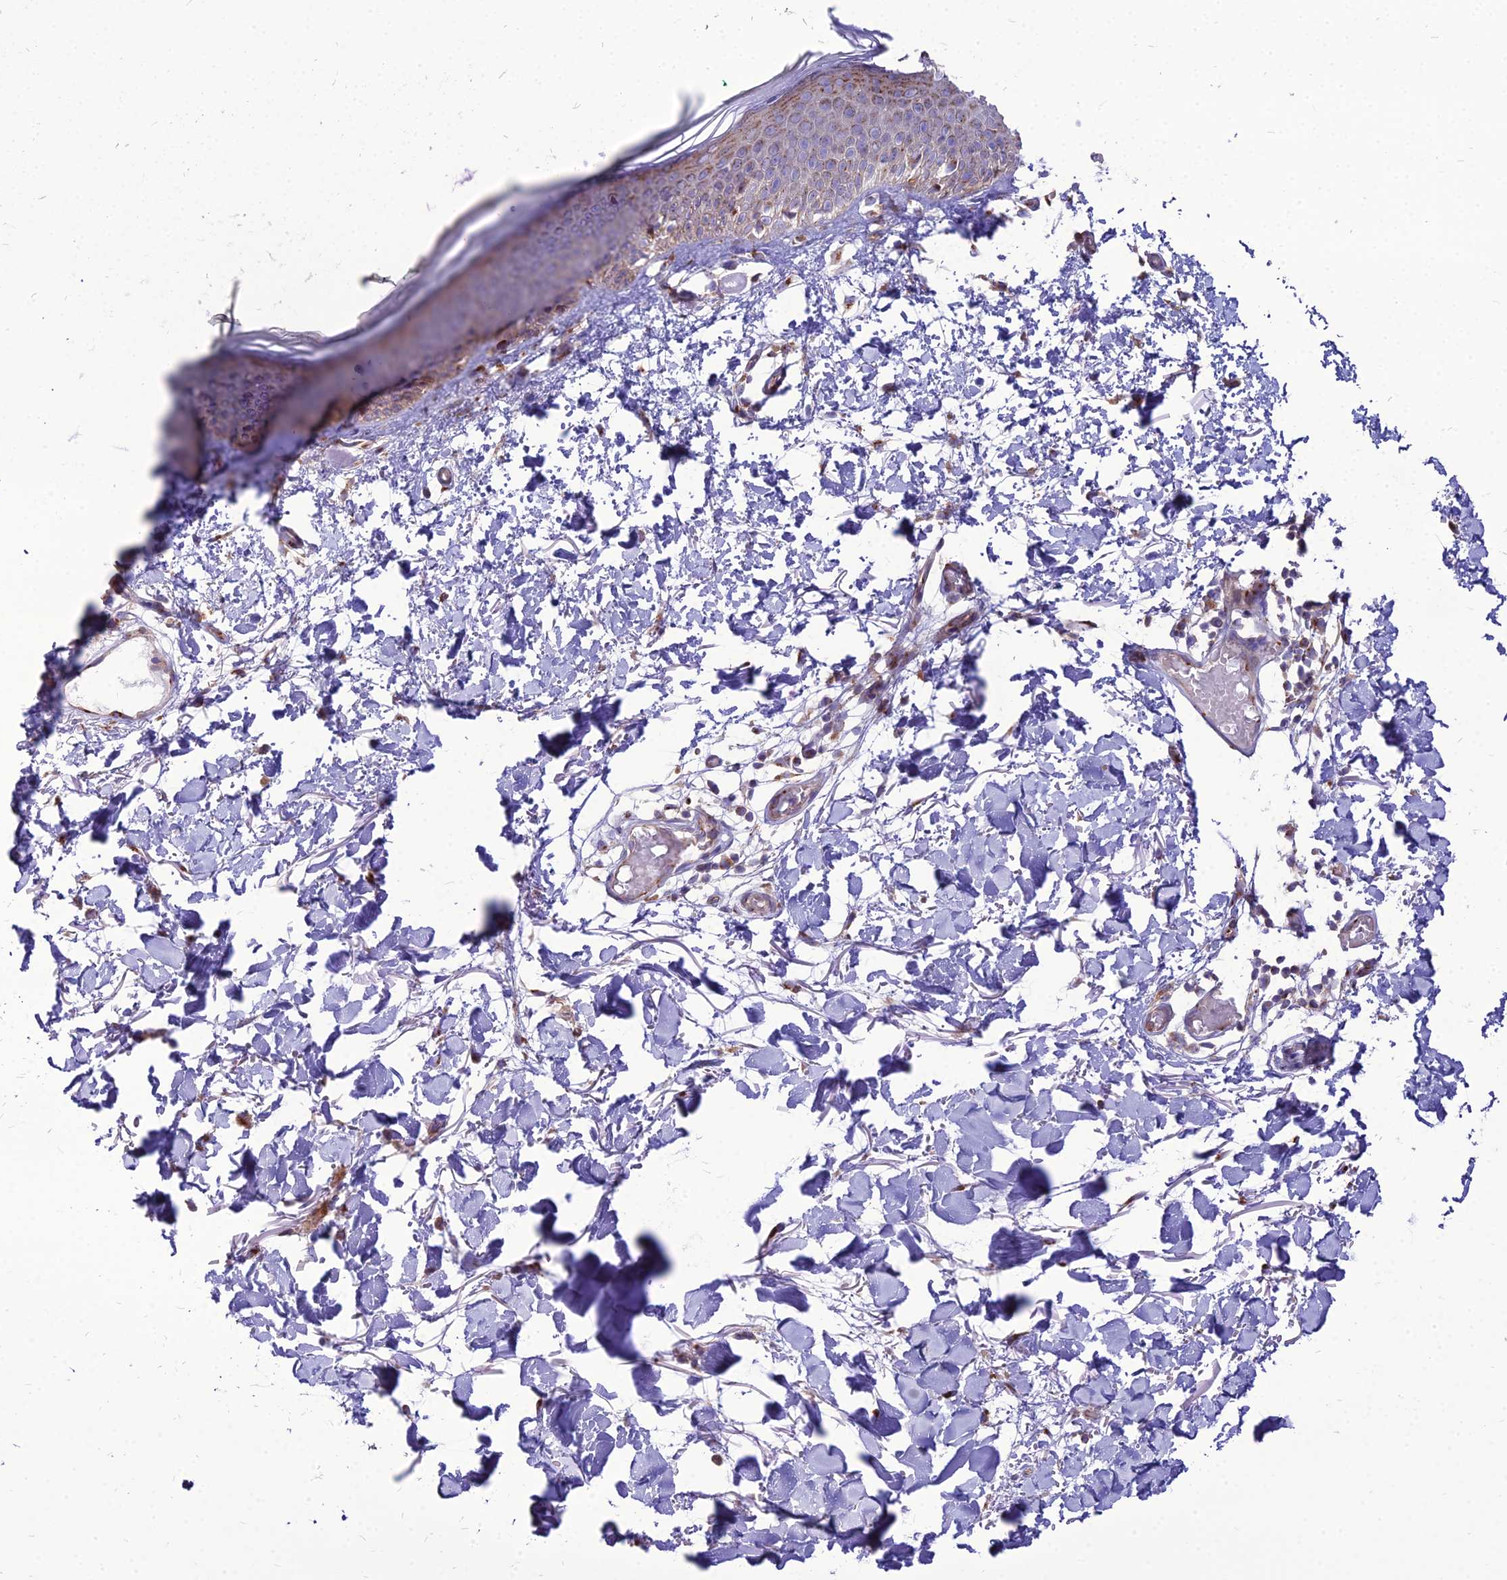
{"staining": {"intensity": "negative", "quantity": "none", "location": "none"}, "tissue": "skin", "cell_type": "Fibroblasts", "image_type": "normal", "snomed": [{"axis": "morphology", "description": "Normal tissue, NOS"}, {"axis": "topography", "description": "Skin"}], "caption": "Immunohistochemistry (IHC) photomicrograph of normal skin: human skin stained with DAB (3,3'-diaminobenzidine) exhibits no significant protein expression in fibroblasts. (Brightfield microscopy of DAB (3,3'-diaminobenzidine) immunohistochemistry at high magnification).", "gene": "SPRYD7", "patient": {"sex": "male", "age": 62}}